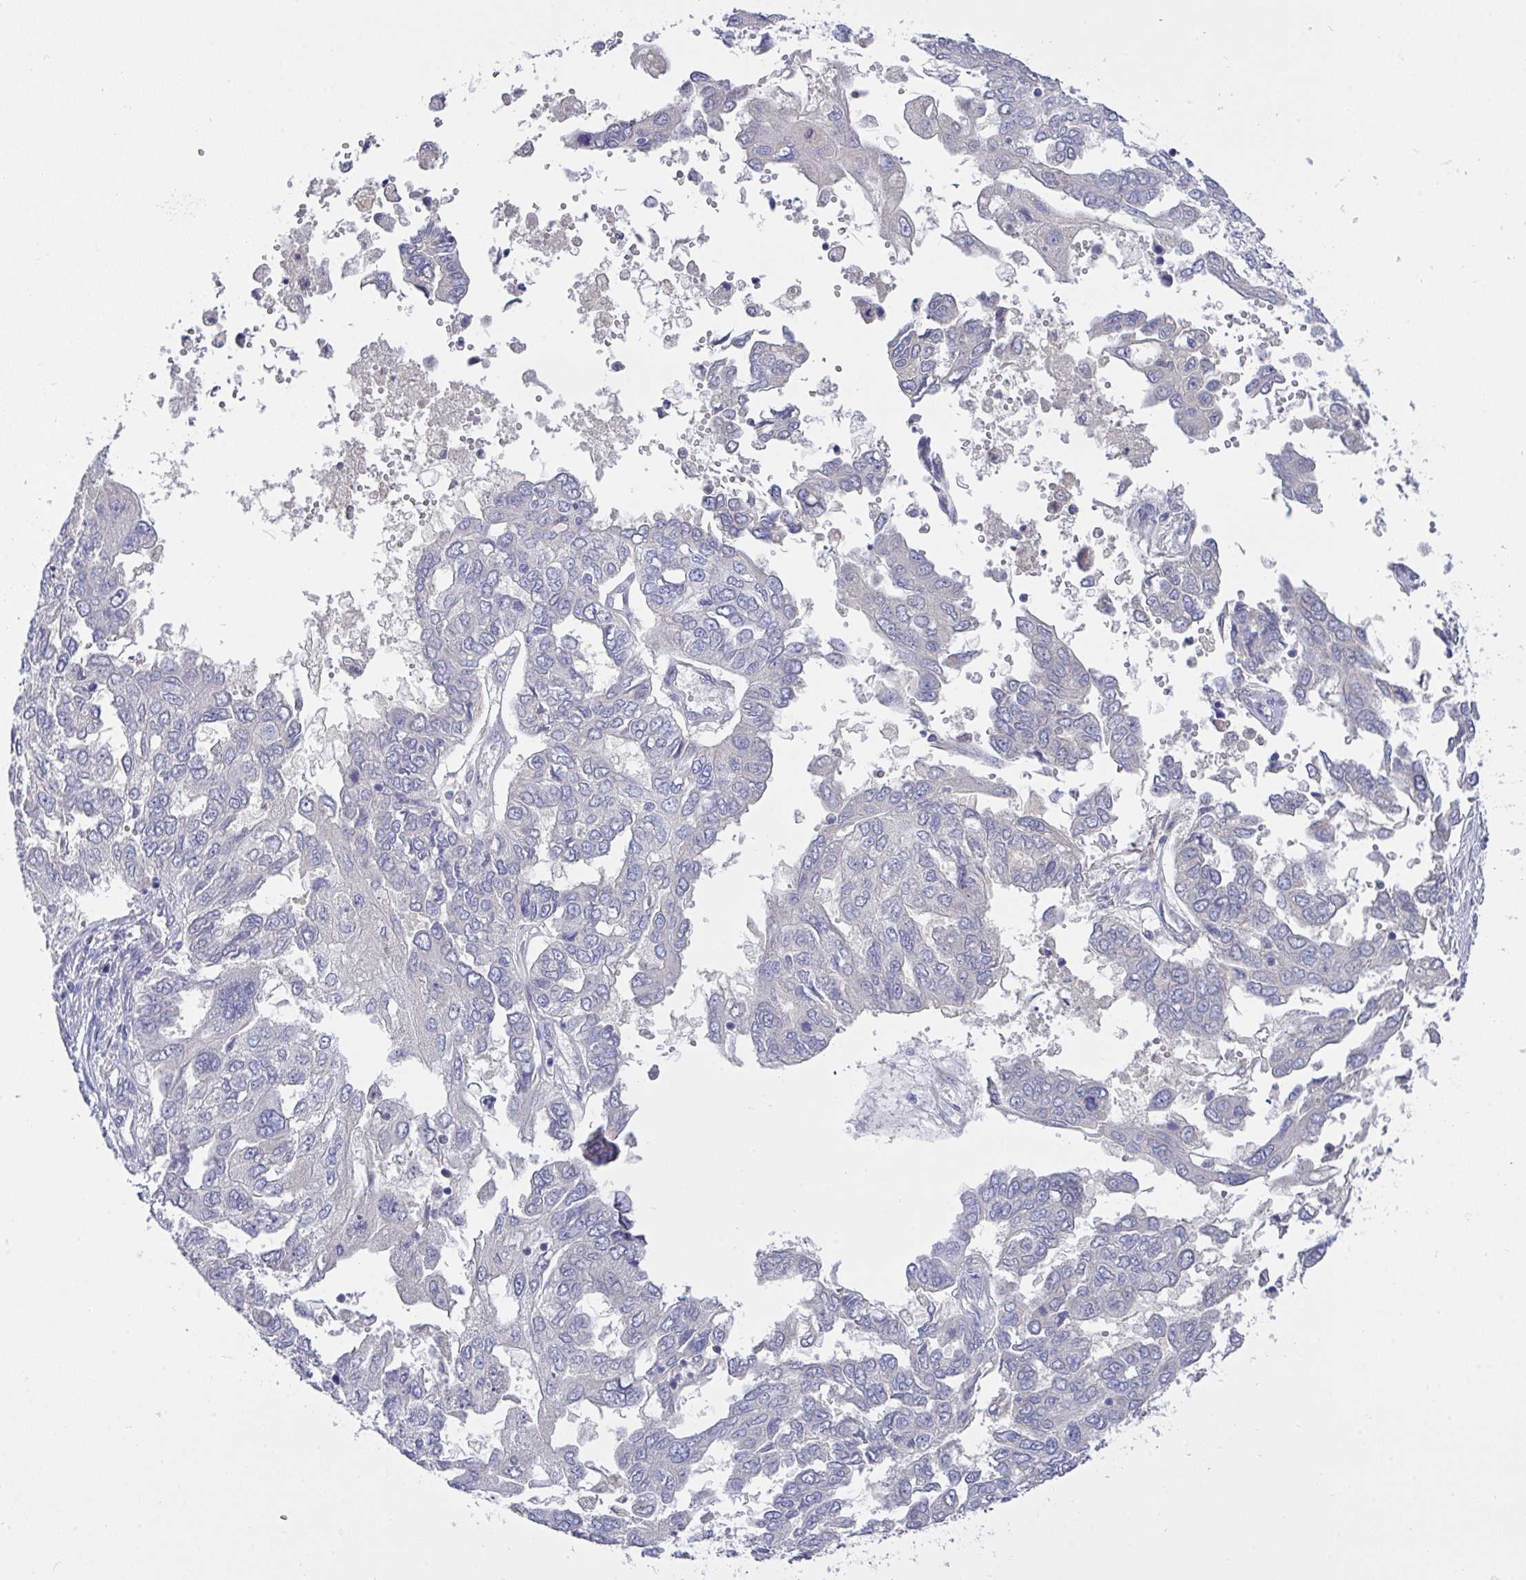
{"staining": {"intensity": "negative", "quantity": "none", "location": "none"}, "tissue": "ovarian cancer", "cell_type": "Tumor cells", "image_type": "cancer", "snomed": [{"axis": "morphology", "description": "Cystadenocarcinoma, serous, NOS"}, {"axis": "topography", "description": "Ovary"}], "caption": "Tumor cells show no significant staining in ovarian cancer (serous cystadenocarcinoma). The staining is performed using DAB brown chromogen with nuclei counter-stained in using hematoxylin.", "gene": "L3HYPDH", "patient": {"sex": "female", "age": 53}}